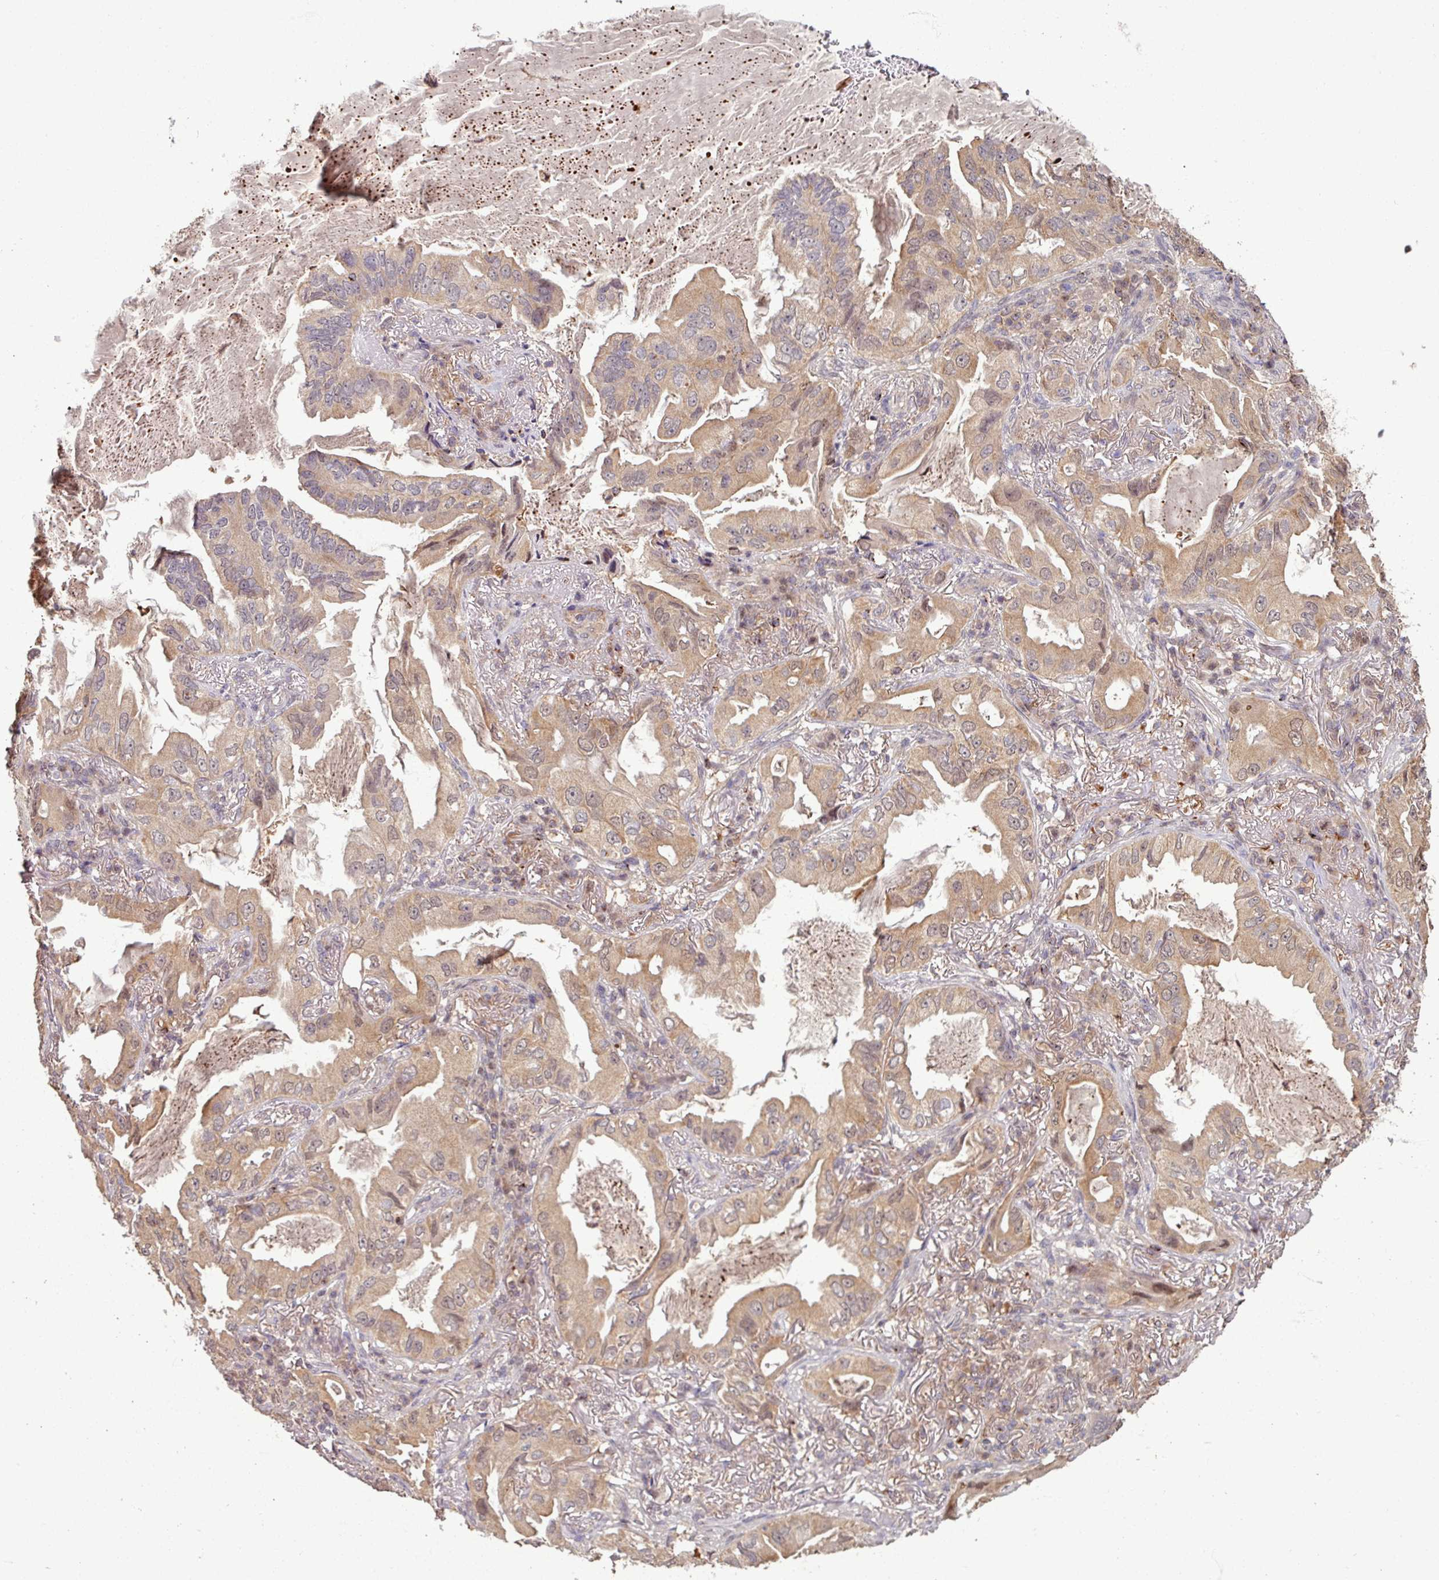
{"staining": {"intensity": "moderate", "quantity": ">75%", "location": "cytoplasmic/membranous,nuclear"}, "tissue": "lung cancer", "cell_type": "Tumor cells", "image_type": "cancer", "snomed": [{"axis": "morphology", "description": "Adenocarcinoma, NOS"}, {"axis": "topography", "description": "Lung"}], "caption": "Lung cancer (adenocarcinoma) stained with DAB (3,3'-diaminobenzidine) immunohistochemistry (IHC) demonstrates medium levels of moderate cytoplasmic/membranous and nuclear expression in approximately >75% of tumor cells.", "gene": "OR6B1", "patient": {"sex": "female", "age": 69}}